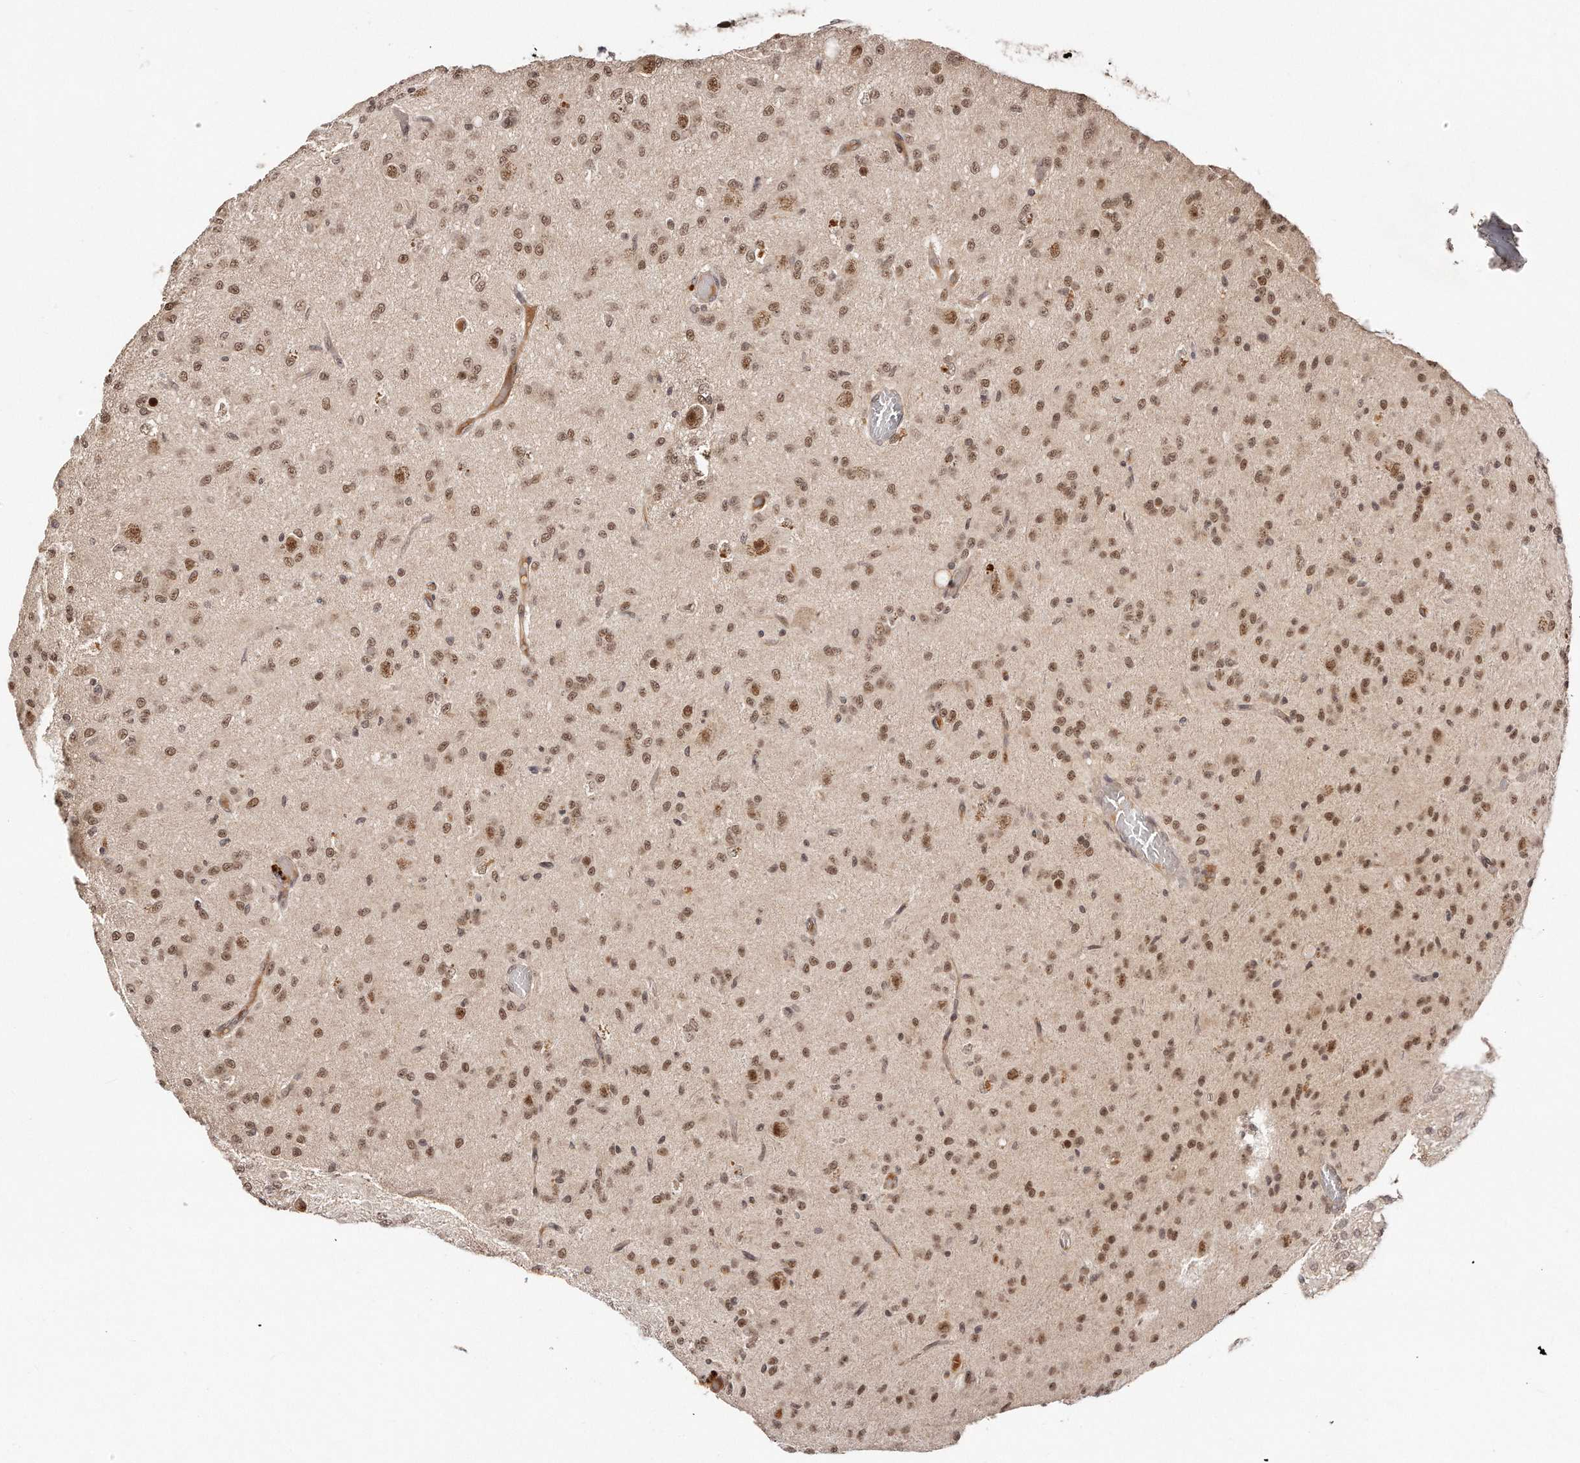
{"staining": {"intensity": "moderate", "quantity": ">75%", "location": "nuclear"}, "tissue": "glioma", "cell_type": "Tumor cells", "image_type": "cancer", "snomed": [{"axis": "morphology", "description": "Glioma, malignant, High grade"}, {"axis": "topography", "description": "Brain"}], "caption": "Glioma stained with a protein marker demonstrates moderate staining in tumor cells.", "gene": "SOX4", "patient": {"sex": "female", "age": 59}}